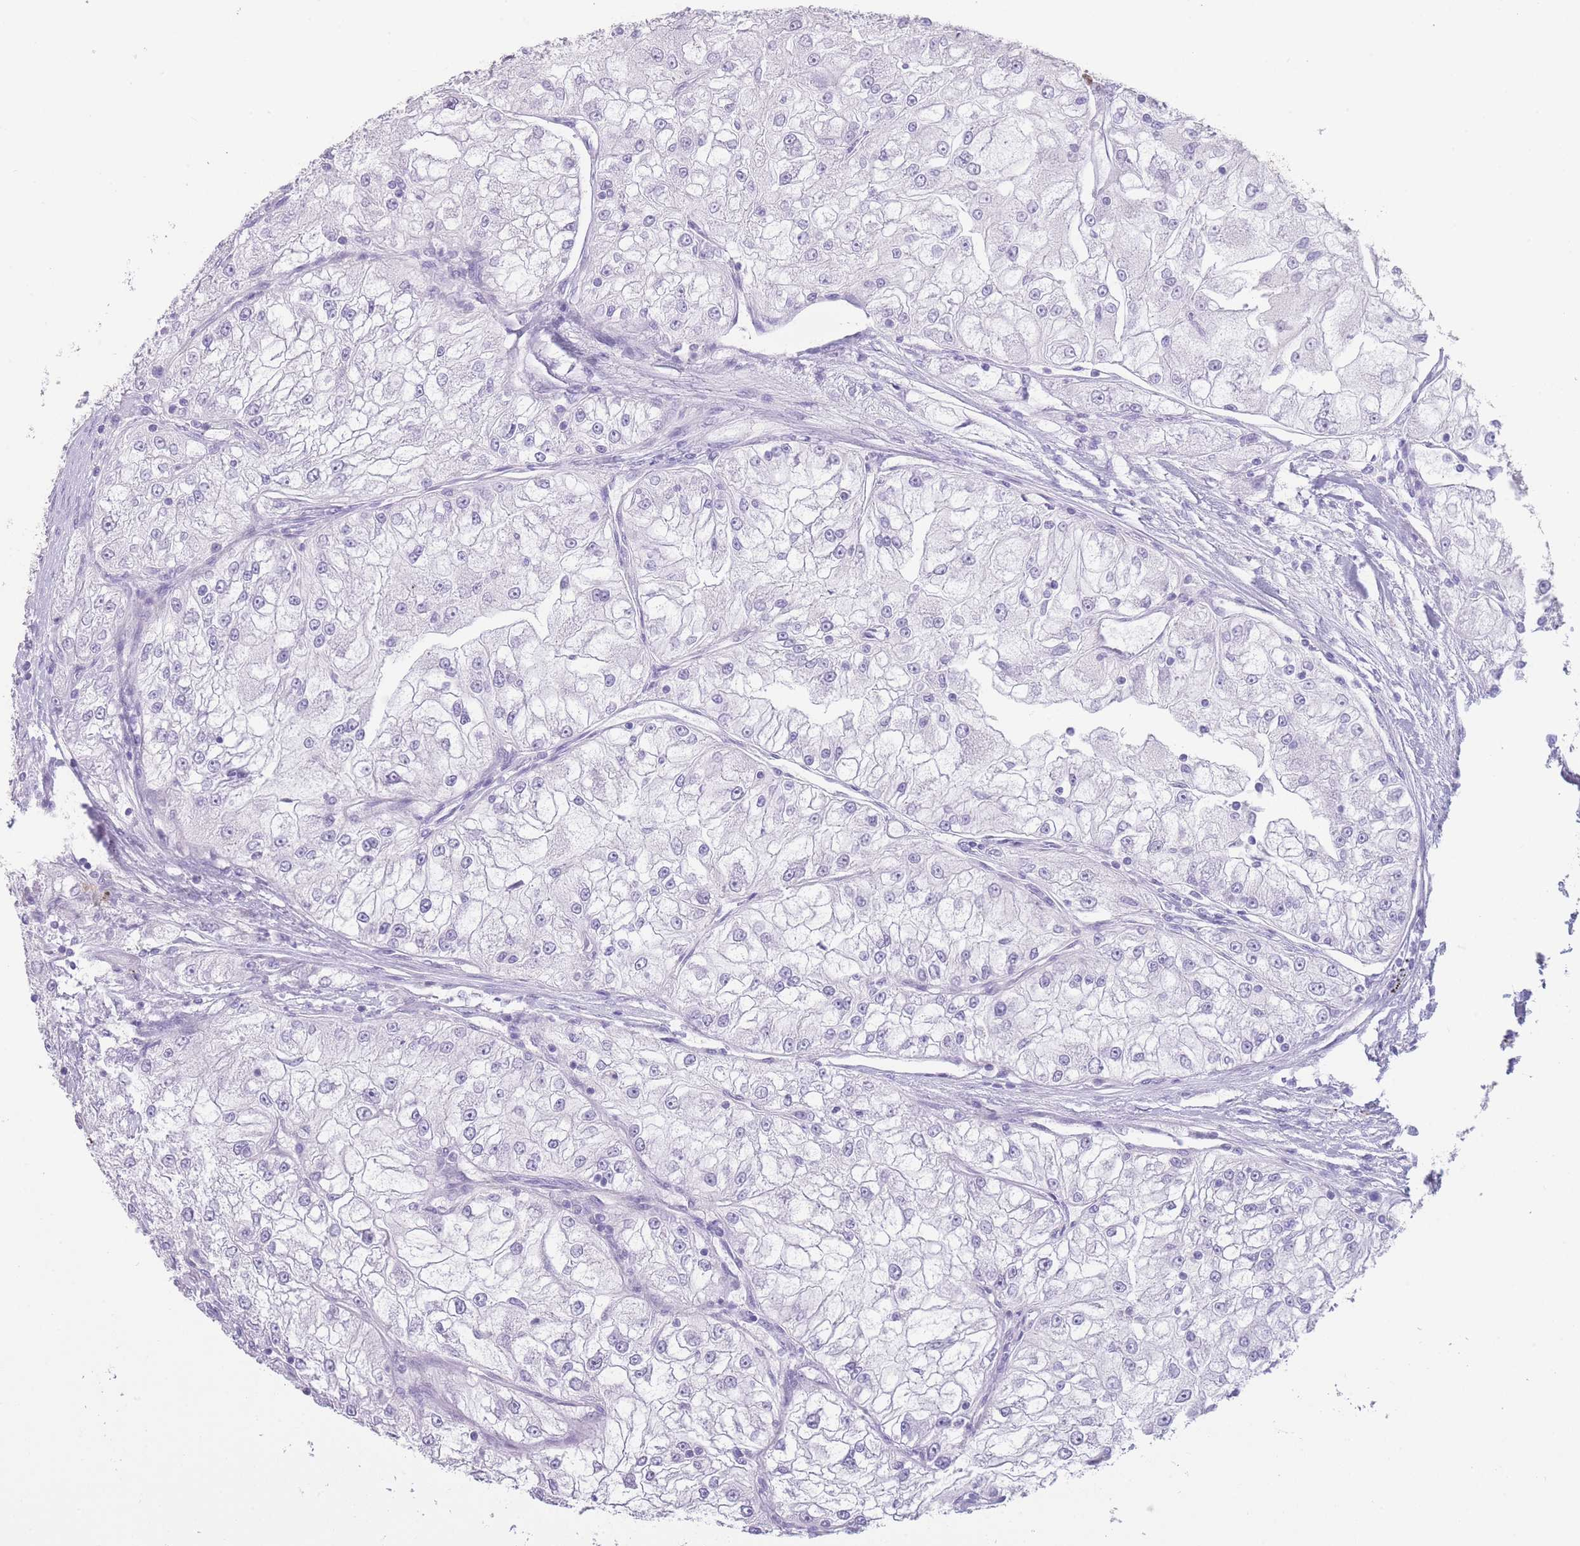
{"staining": {"intensity": "negative", "quantity": "none", "location": "none"}, "tissue": "renal cancer", "cell_type": "Tumor cells", "image_type": "cancer", "snomed": [{"axis": "morphology", "description": "Adenocarcinoma, NOS"}, {"axis": "topography", "description": "Kidney"}], "caption": "Human renal cancer (adenocarcinoma) stained for a protein using immunohistochemistry reveals no positivity in tumor cells.", "gene": "DCANP1", "patient": {"sex": "female", "age": 72}}